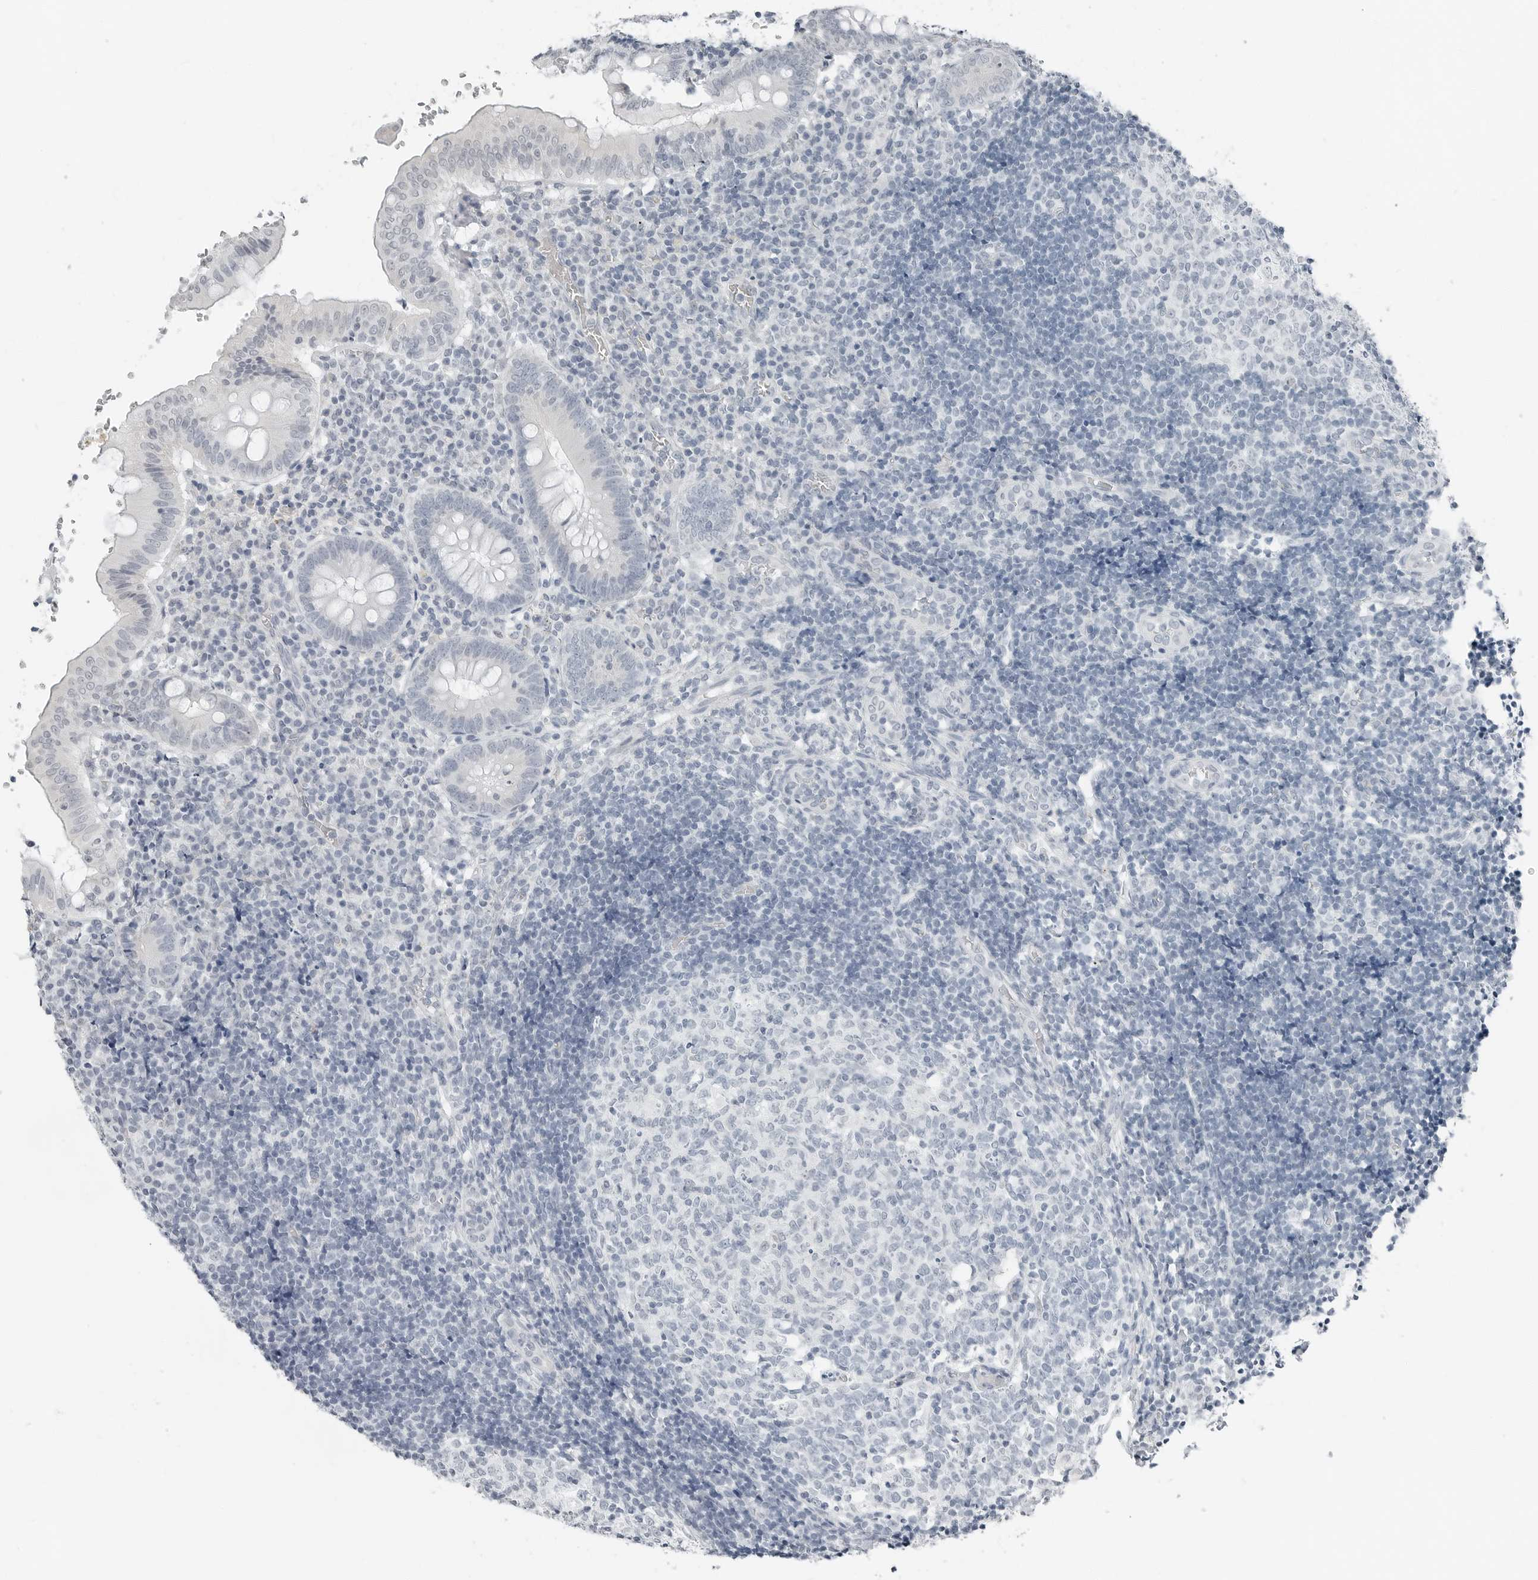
{"staining": {"intensity": "negative", "quantity": "none", "location": "none"}, "tissue": "appendix", "cell_type": "Glandular cells", "image_type": "normal", "snomed": [{"axis": "morphology", "description": "Normal tissue, NOS"}, {"axis": "topography", "description": "Appendix"}], "caption": "The immunohistochemistry image has no significant positivity in glandular cells of appendix.", "gene": "XIRP1", "patient": {"sex": "male", "age": 8}}